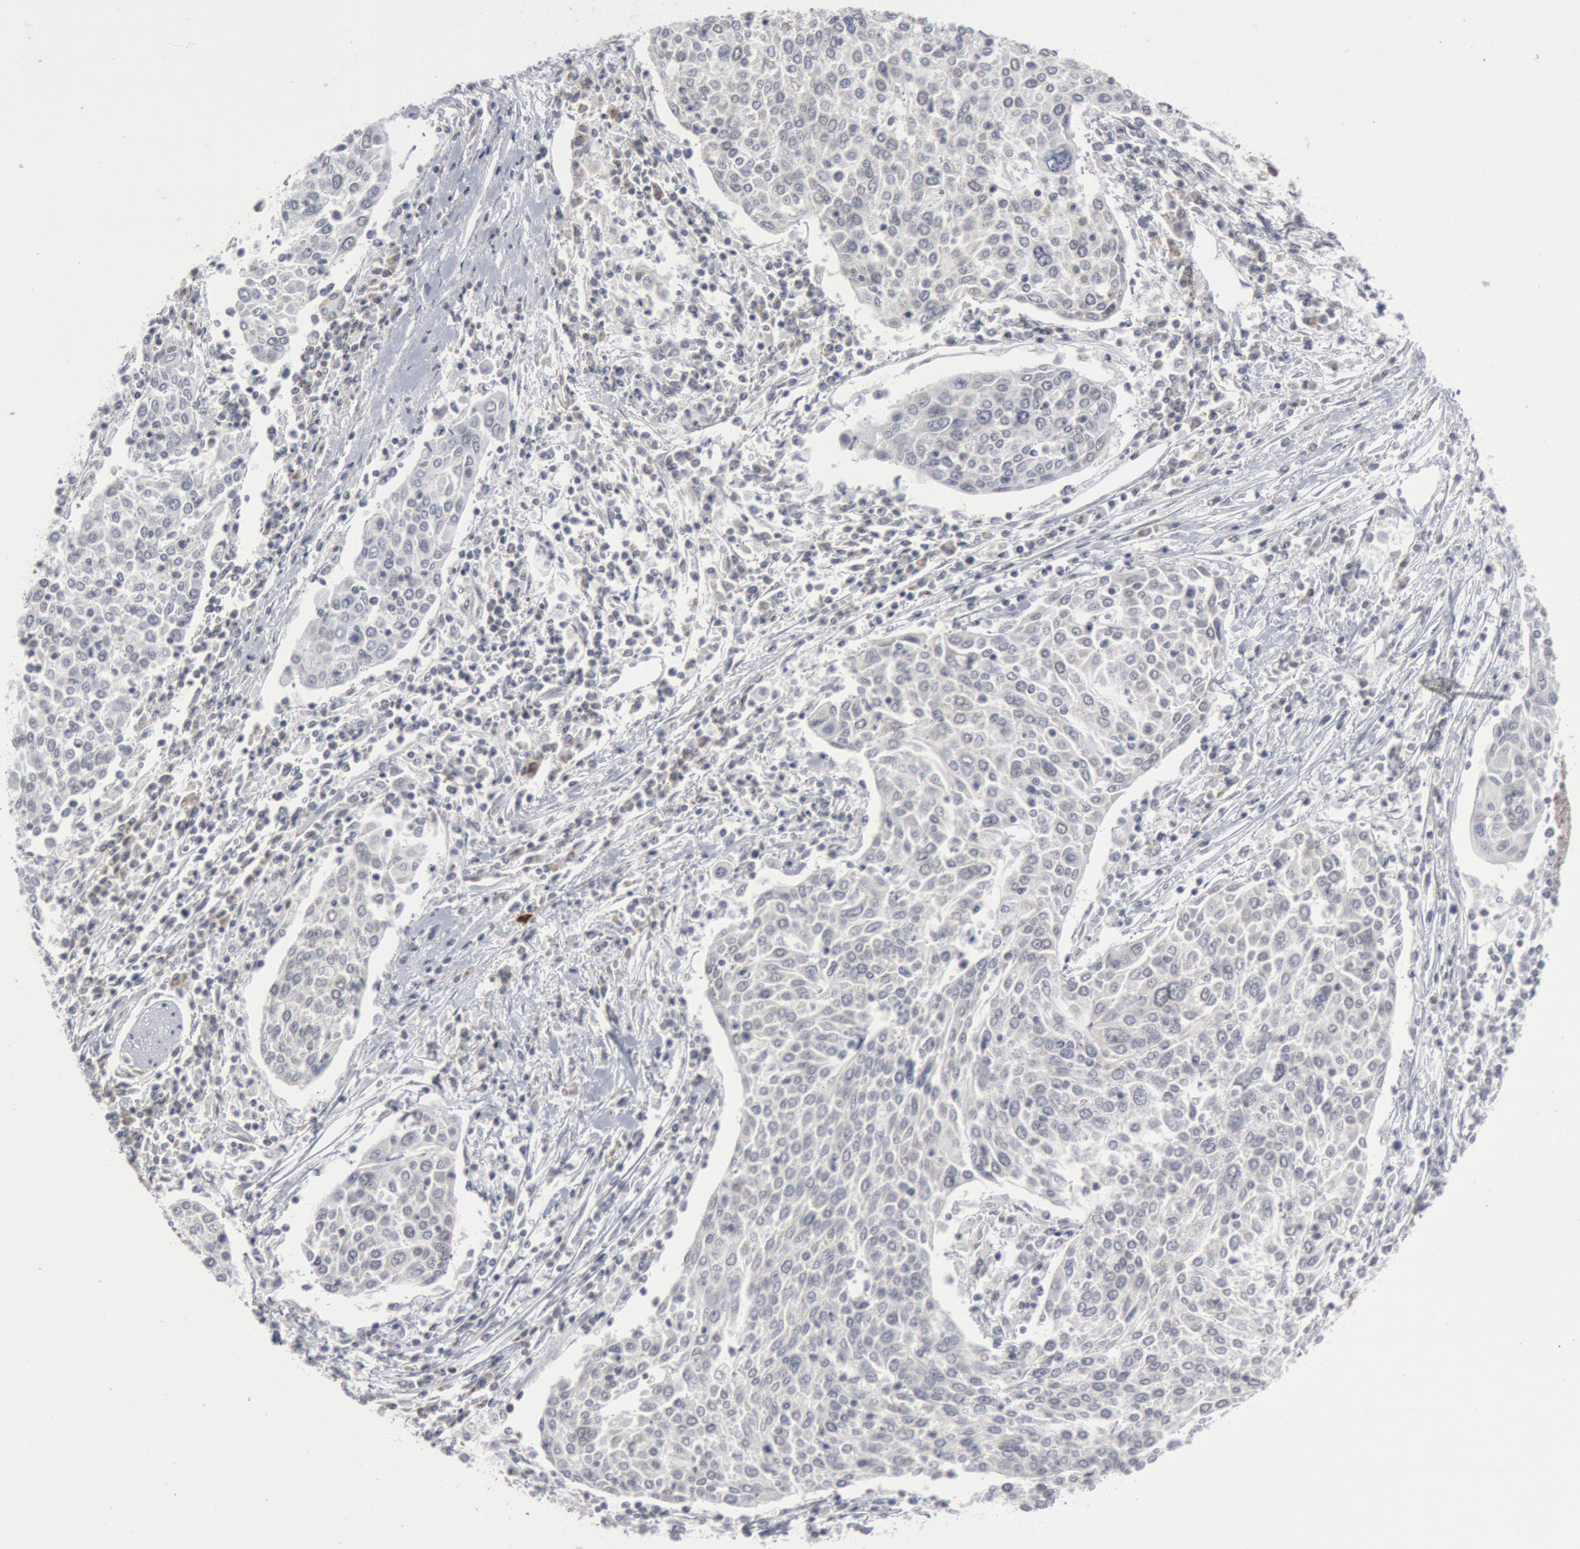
{"staining": {"intensity": "negative", "quantity": "none", "location": "none"}, "tissue": "cervical cancer", "cell_type": "Tumor cells", "image_type": "cancer", "snomed": [{"axis": "morphology", "description": "Squamous cell carcinoma, NOS"}, {"axis": "topography", "description": "Cervix"}], "caption": "Tumor cells show no significant expression in cervical cancer. (Brightfield microscopy of DAB immunohistochemistry at high magnification).", "gene": "CASP9", "patient": {"sex": "female", "age": 40}}